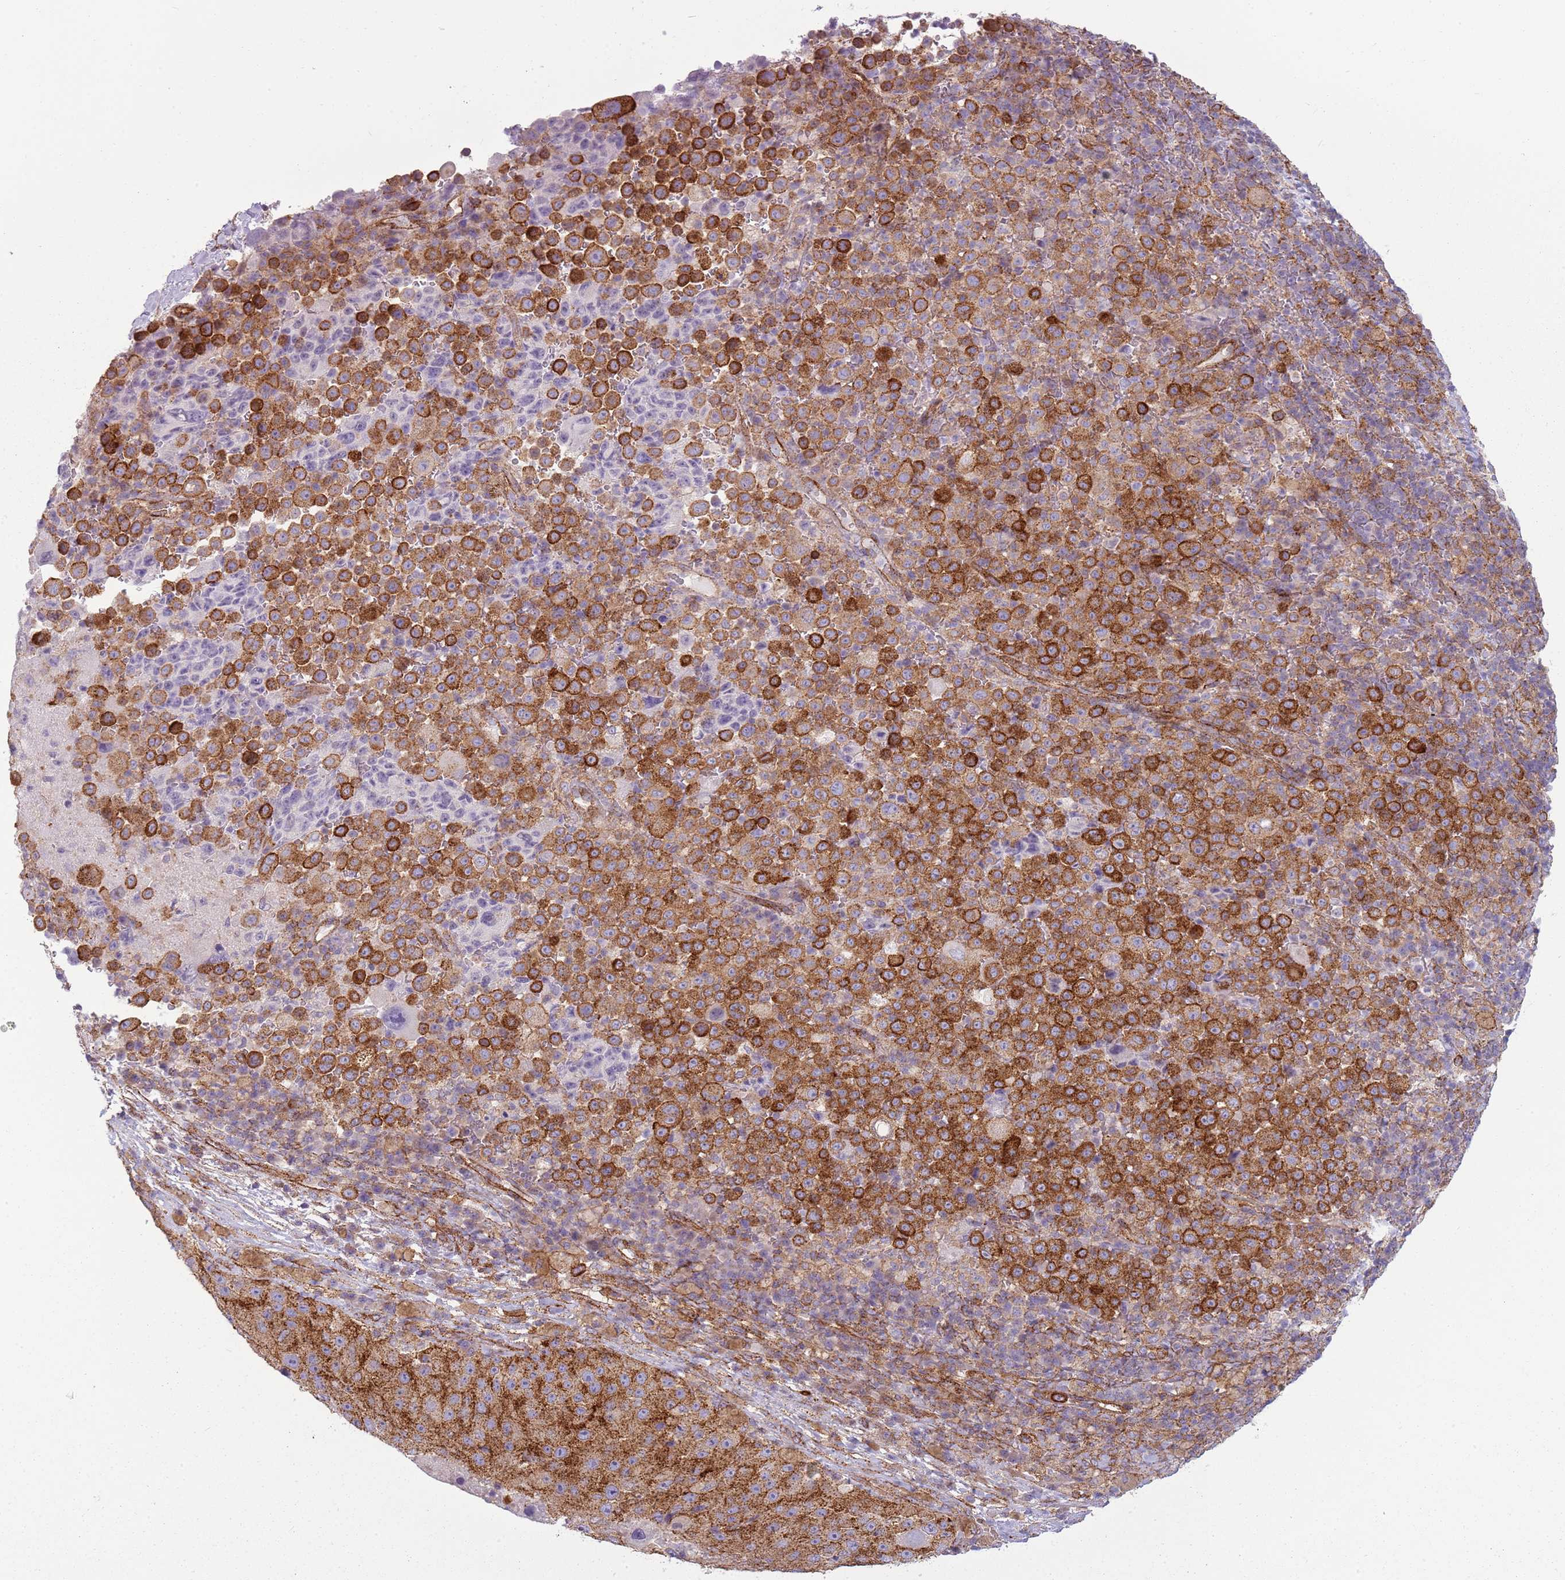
{"staining": {"intensity": "strong", "quantity": ">75%", "location": "cytoplasmic/membranous"}, "tissue": "melanoma", "cell_type": "Tumor cells", "image_type": "cancer", "snomed": [{"axis": "morphology", "description": "Malignant melanoma, Metastatic site"}, {"axis": "topography", "description": "Lymph node"}], "caption": "A high-resolution micrograph shows immunohistochemistry staining of malignant melanoma (metastatic site), which demonstrates strong cytoplasmic/membranous staining in approximately >75% of tumor cells. Immunohistochemistry (ihc) stains the protein of interest in brown and the nuclei are stained blue.", "gene": "SNX1", "patient": {"sex": "male", "age": 62}}